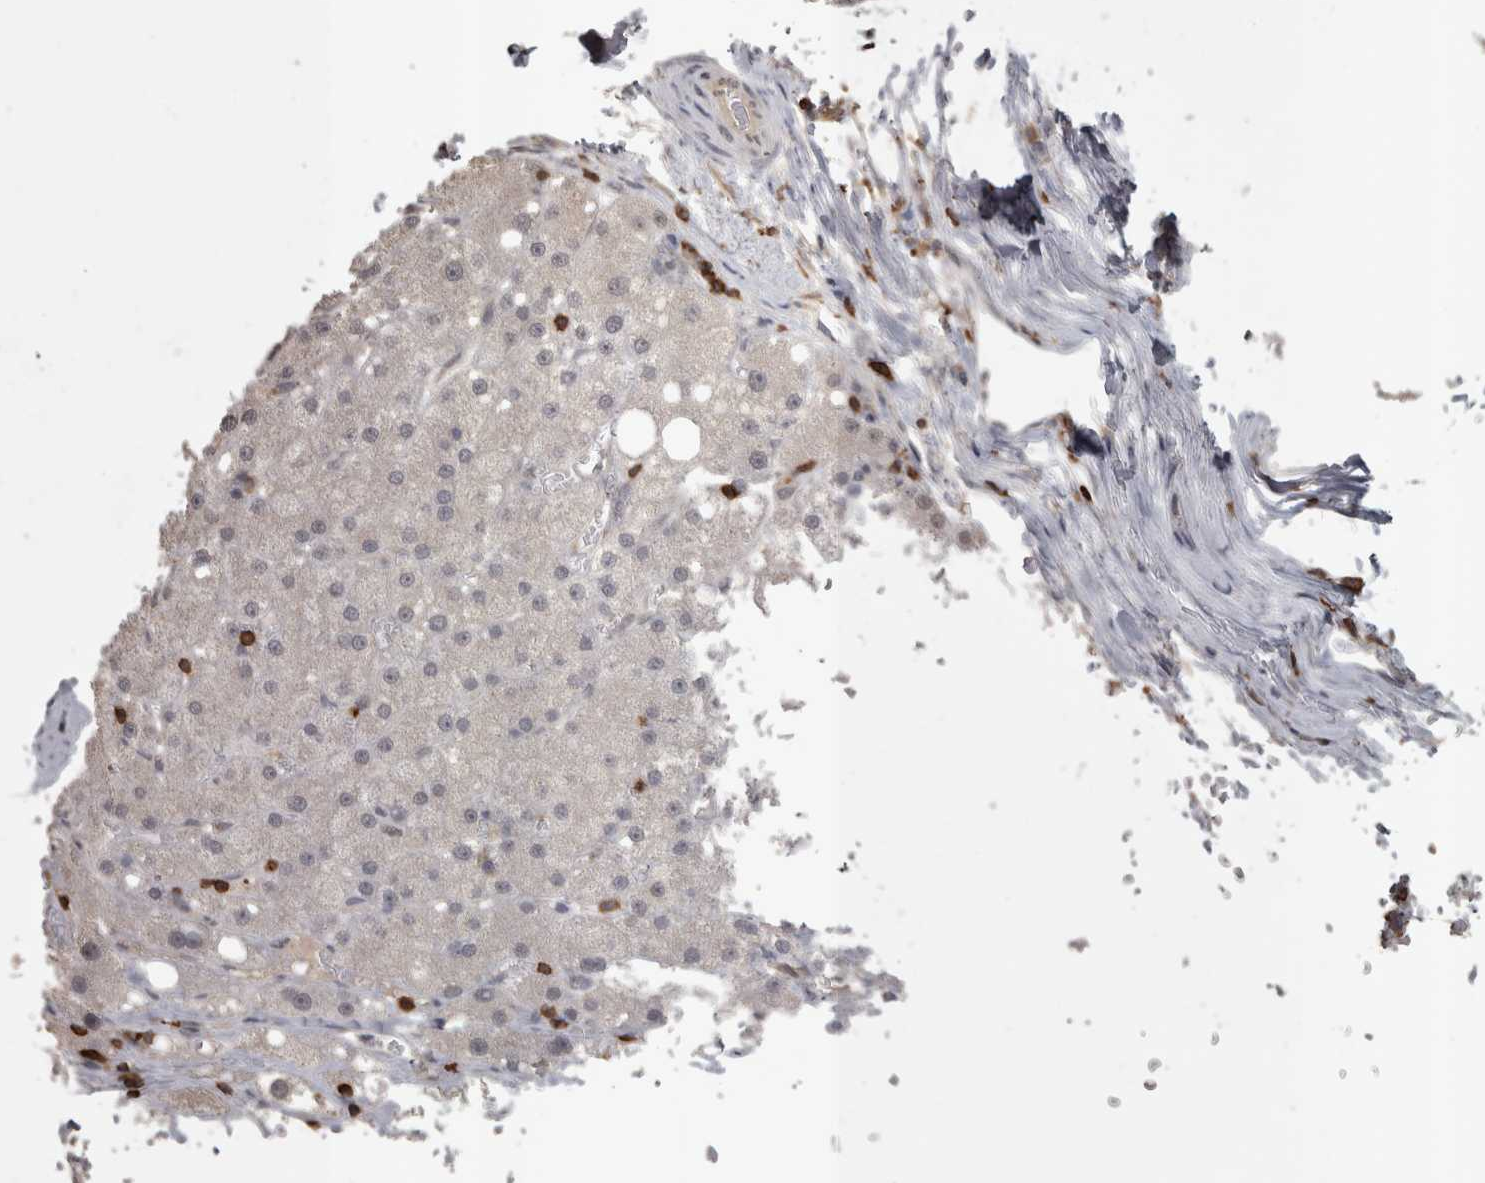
{"staining": {"intensity": "negative", "quantity": "none", "location": "none"}, "tissue": "liver cancer", "cell_type": "Tumor cells", "image_type": "cancer", "snomed": [{"axis": "morphology", "description": "Carcinoma, Hepatocellular, NOS"}, {"axis": "topography", "description": "Liver"}], "caption": "DAB immunohistochemical staining of hepatocellular carcinoma (liver) demonstrates no significant staining in tumor cells. (DAB immunohistochemistry (IHC), high magnification).", "gene": "SKAP1", "patient": {"sex": "male", "age": 80}}